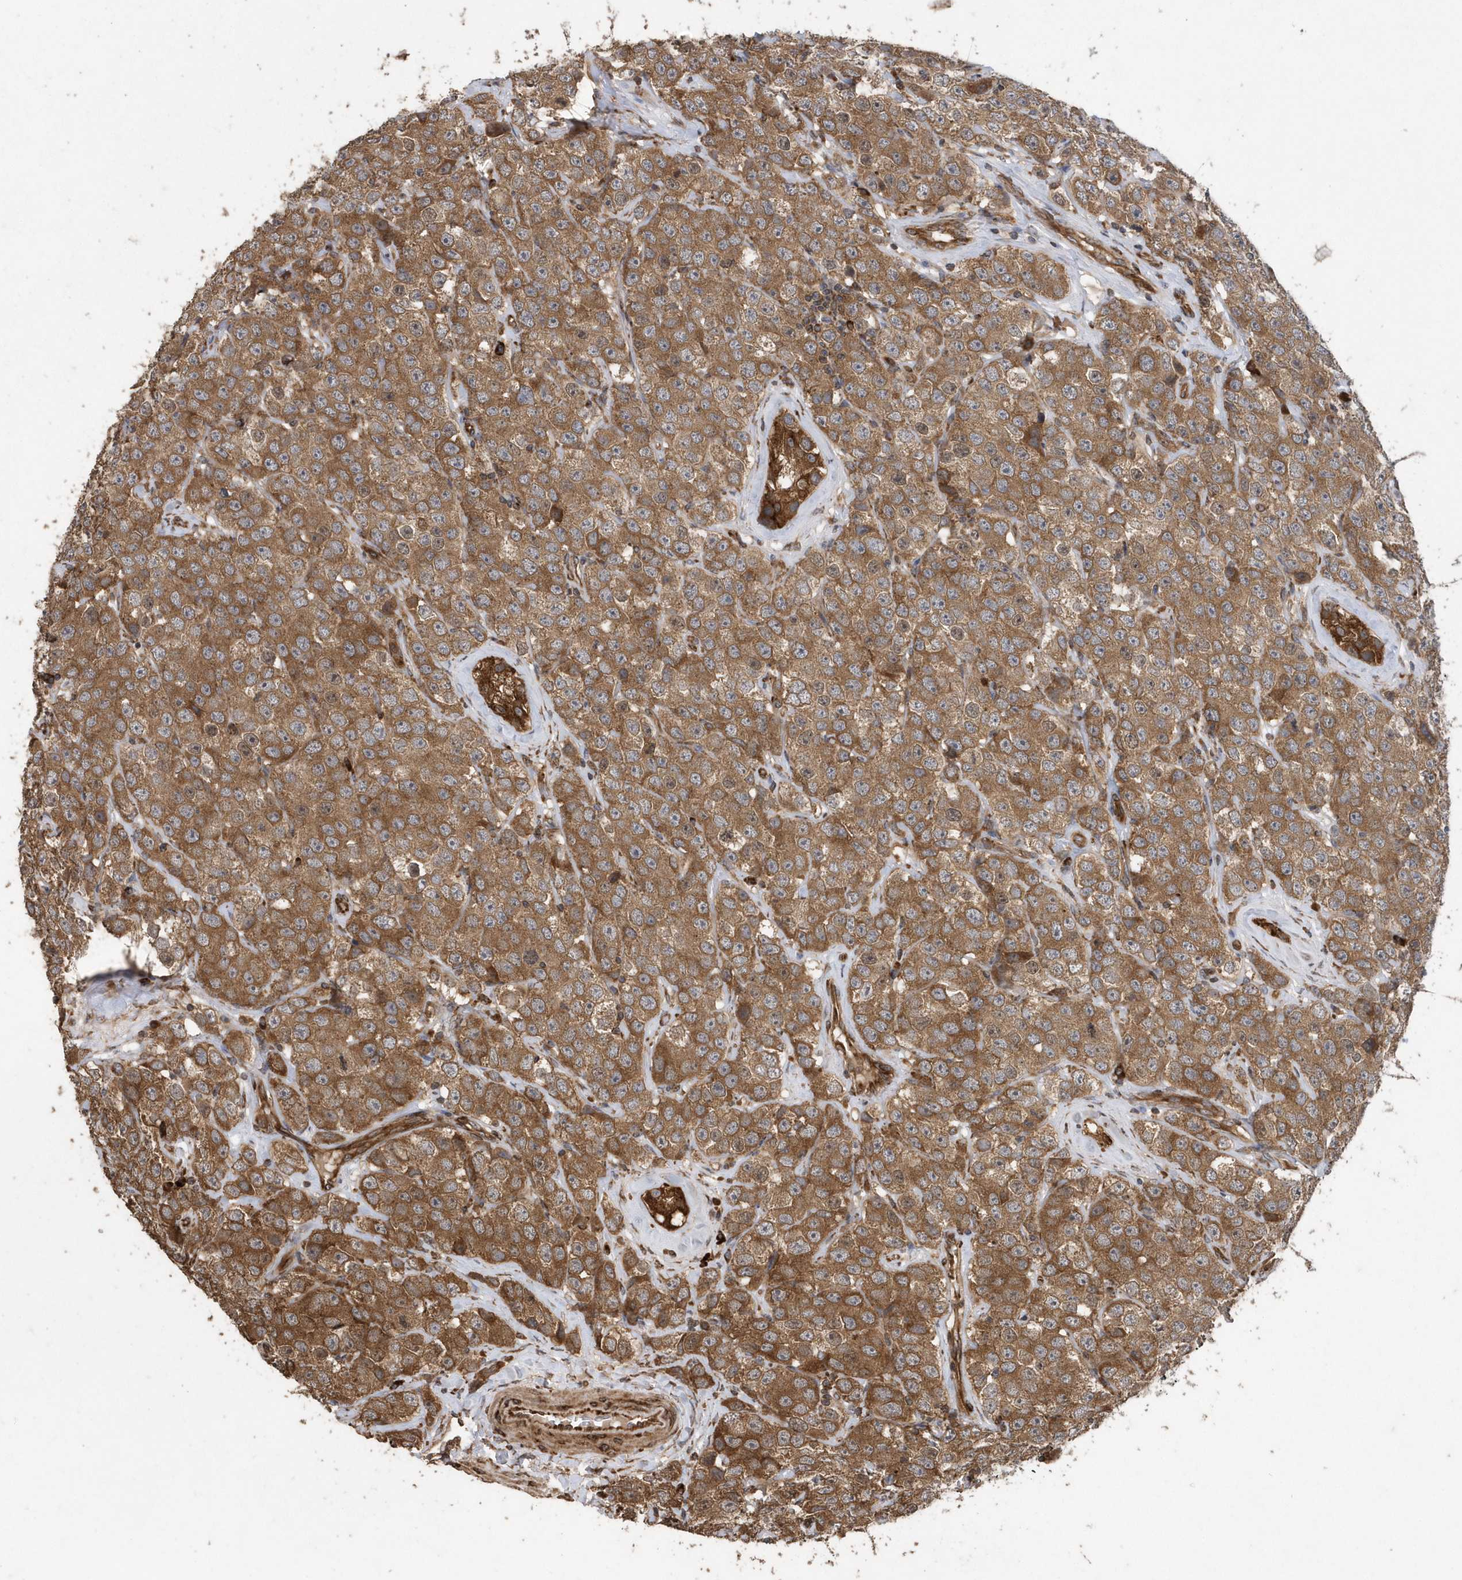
{"staining": {"intensity": "moderate", "quantity": ">75%", "location": "cytoplasmic/membranous"}, "tissue": "testis cancer", "cell_type": "Tumor cells", "image_type": "cancer", "snomed": [{"axis": "morphology", "description": "Seminoma, NOS"}, {"axis": "topography", "description": "Testis"}], "caption": "Moderate cytoplasmic/membranous protein staining is present in about >75% of tumor cells in seminoma (testis). The protein of interest is shown in brown color, while the nuclei are stained blue.", "gene": "WASHC5", "patient": {"sex": "male", "age": 28}}